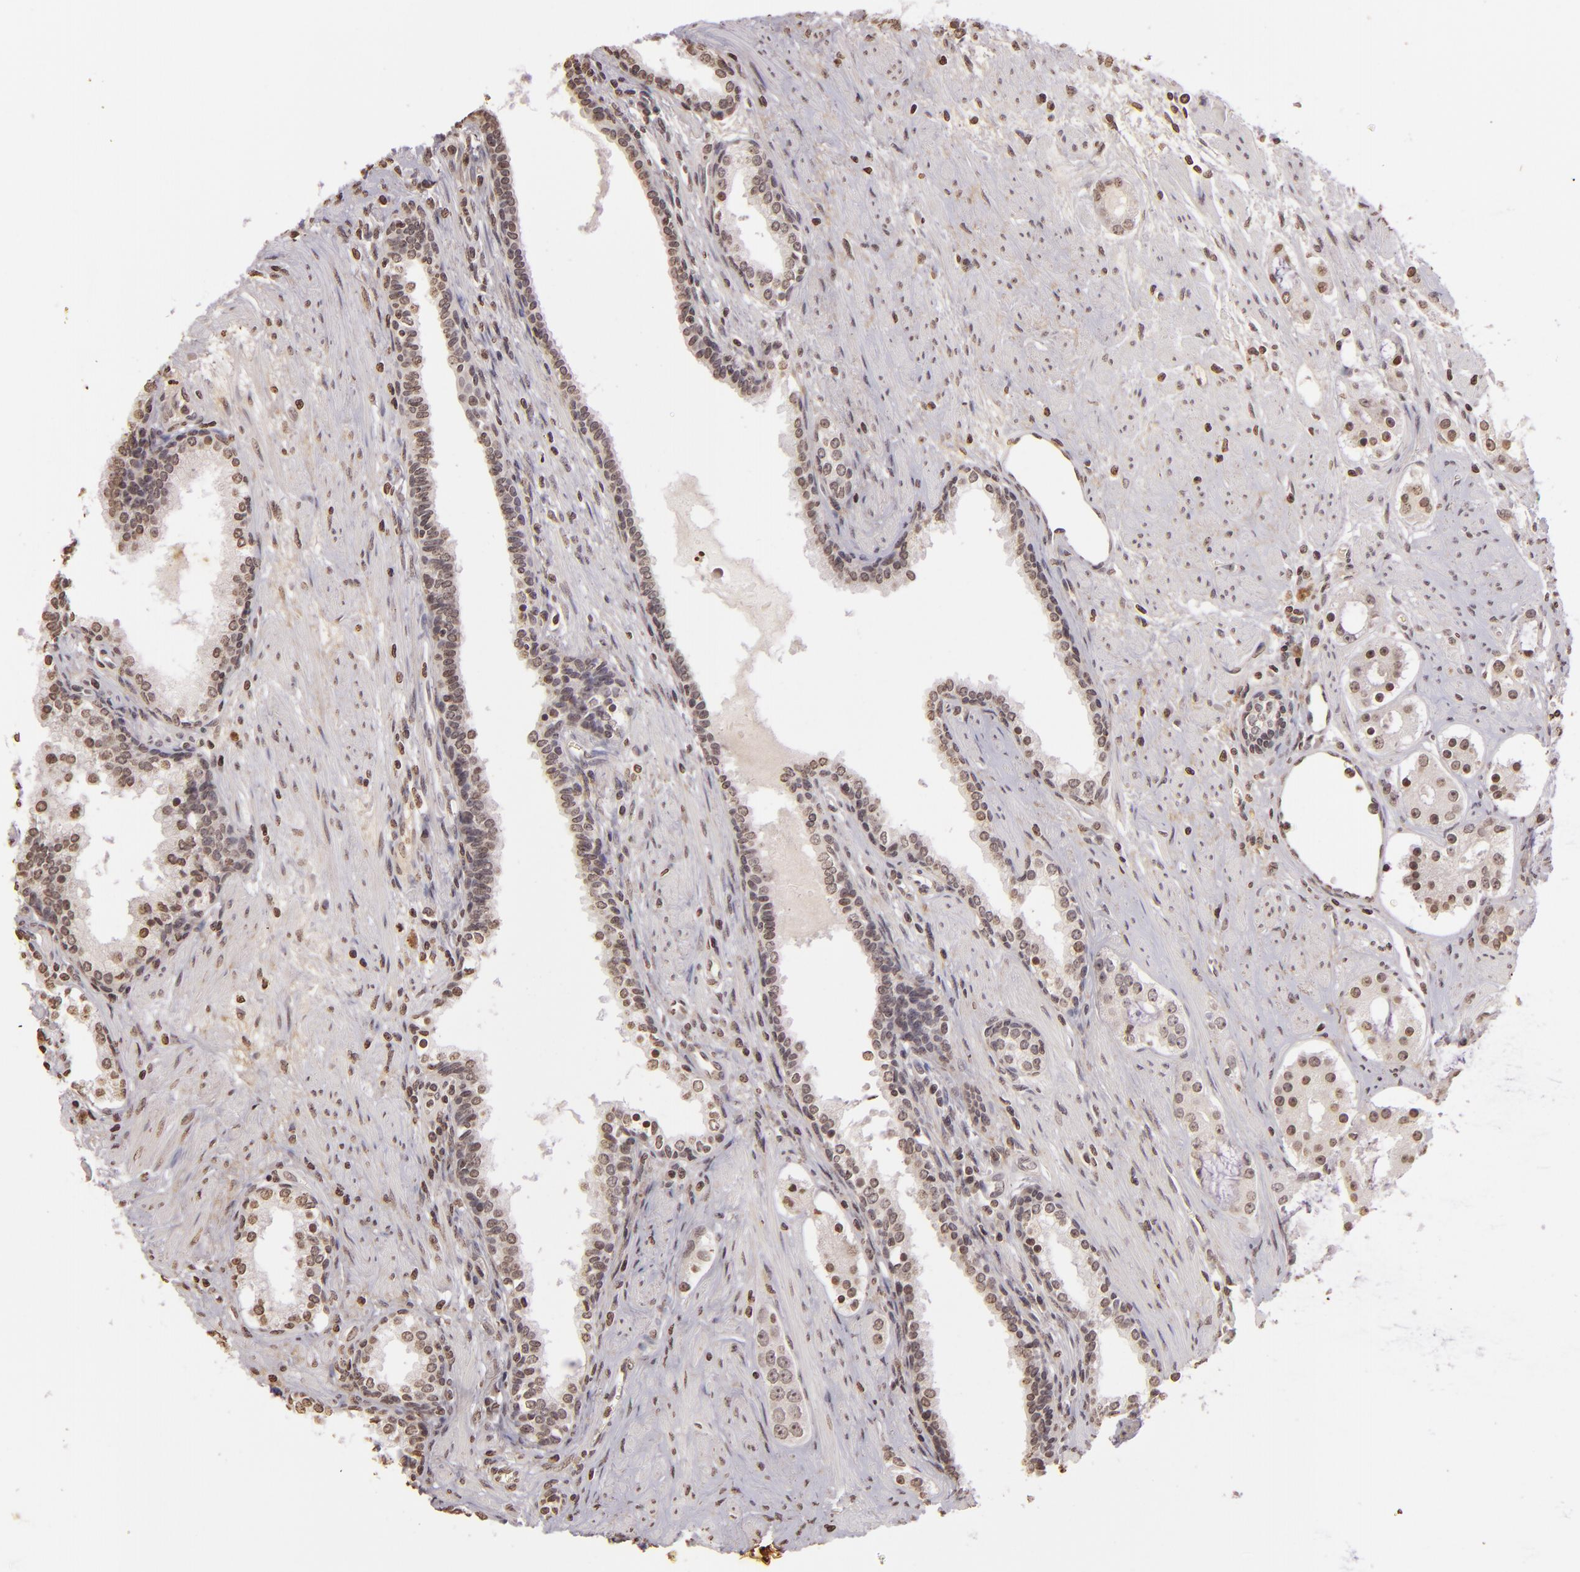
{"staining": {"intensity": "moderate", "quantity": ">75%", "location": "nuclear"}, "tissue": "prostate cancer", "cell_type": "Tumor cells", "image_type": "cancer", "snomed": [{"axis": "morphology", "description": "Adenocarcinoma, Medium grade"}, {"axis": "topography", "description": "Prostate"}], "caption": "Tumor cells exhibit moderate nuclear staining in approximately >75% of cells in prostate medium-grade adenocarcinoma.", "gene": "THRB", "patient": {"sex": "male", "age": 73}}